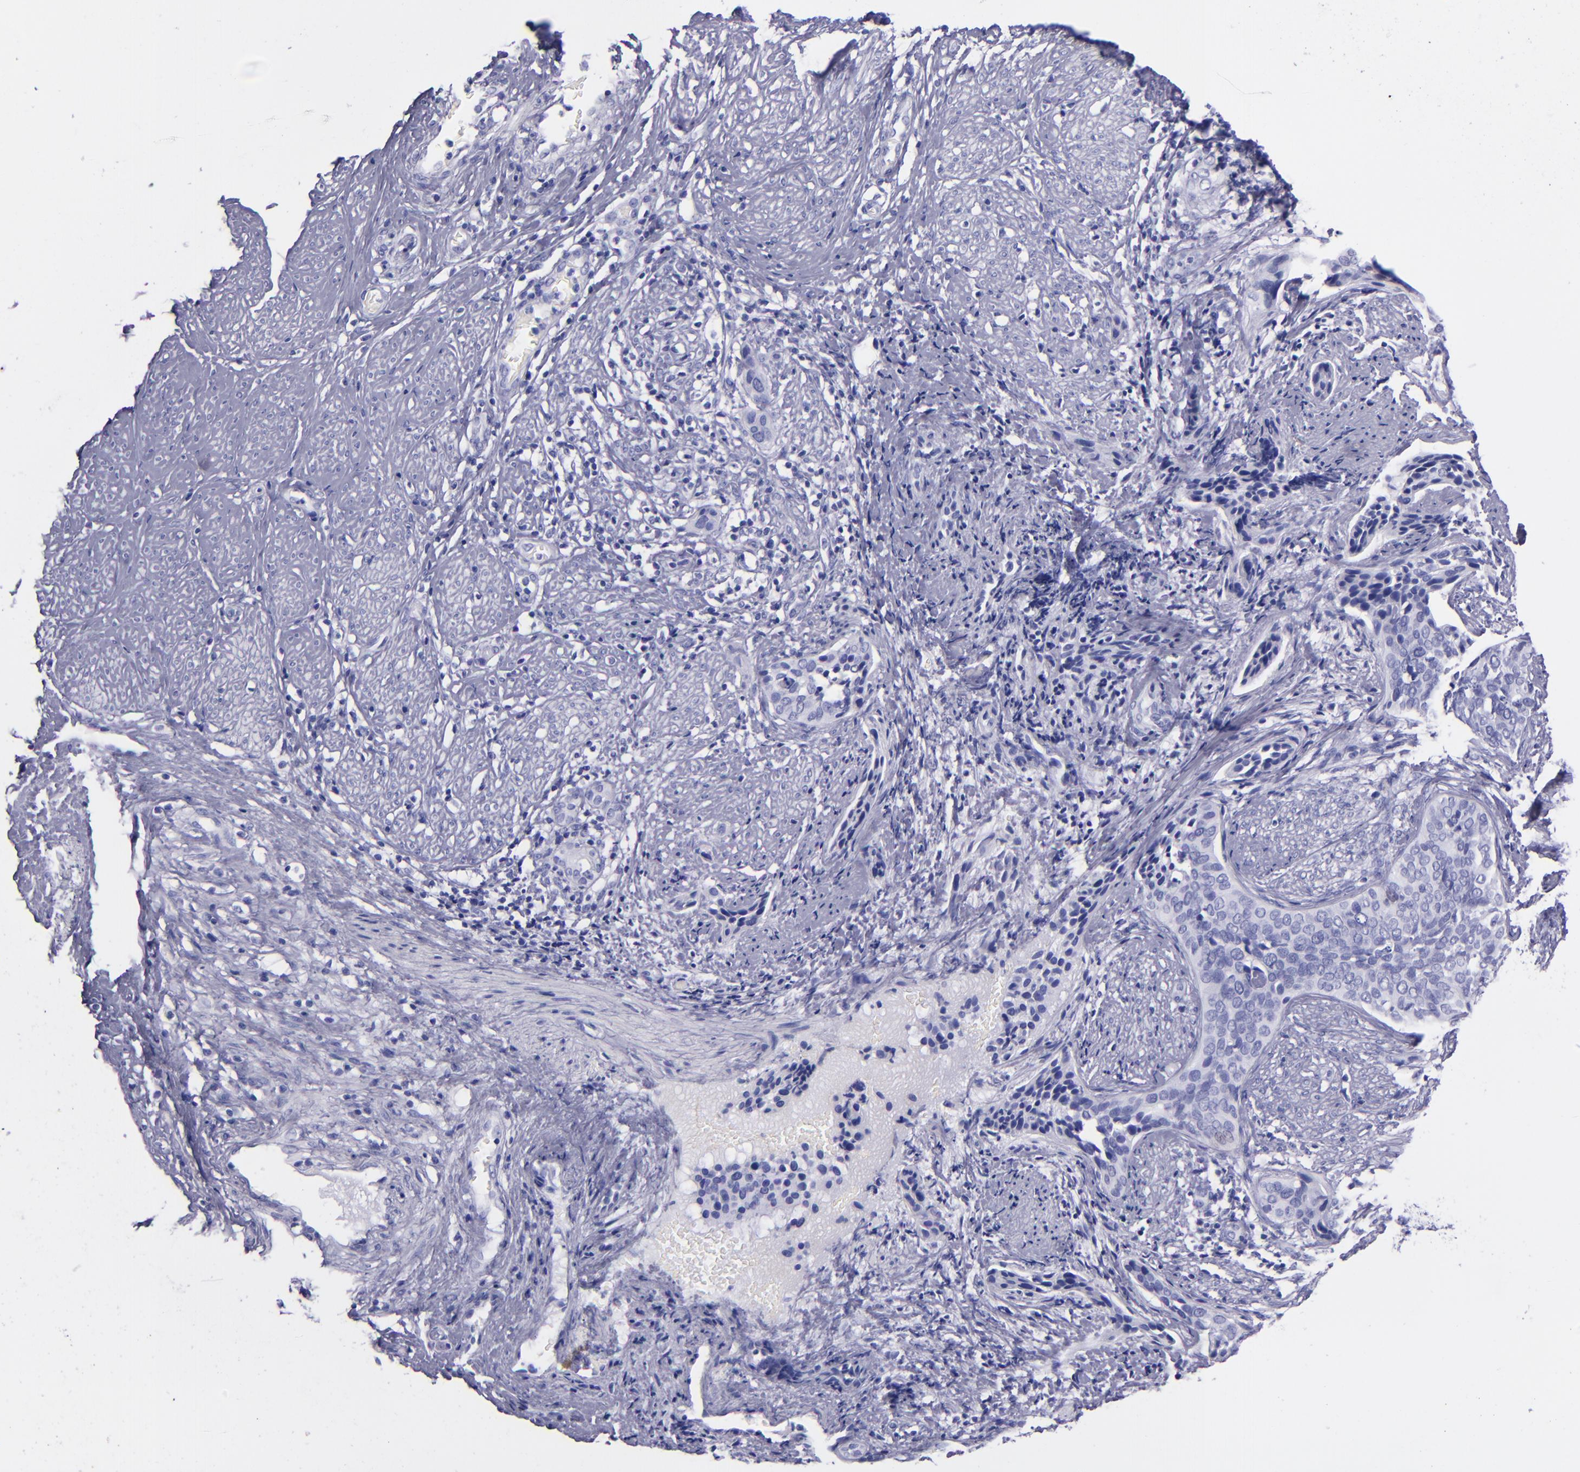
{"staining": {"intensity": "negative", "quantity": "none", "location": "none"}, "tissue": "cervical cancer", "cell_type": "Tumor cells", "image_type": "cancer", "snomed": [{"axis": "morphology", "description": "Squamous cell carcinoma, NOS"}, {"axis": "topography", "description": "Cervix"}], "caption": "Micrograph shows no significant protein positivity in tumor cells of cervical squamous cell carcinoma.", "gene": "SFTPA2", "patient": {"sex": "female", "age": 31}}